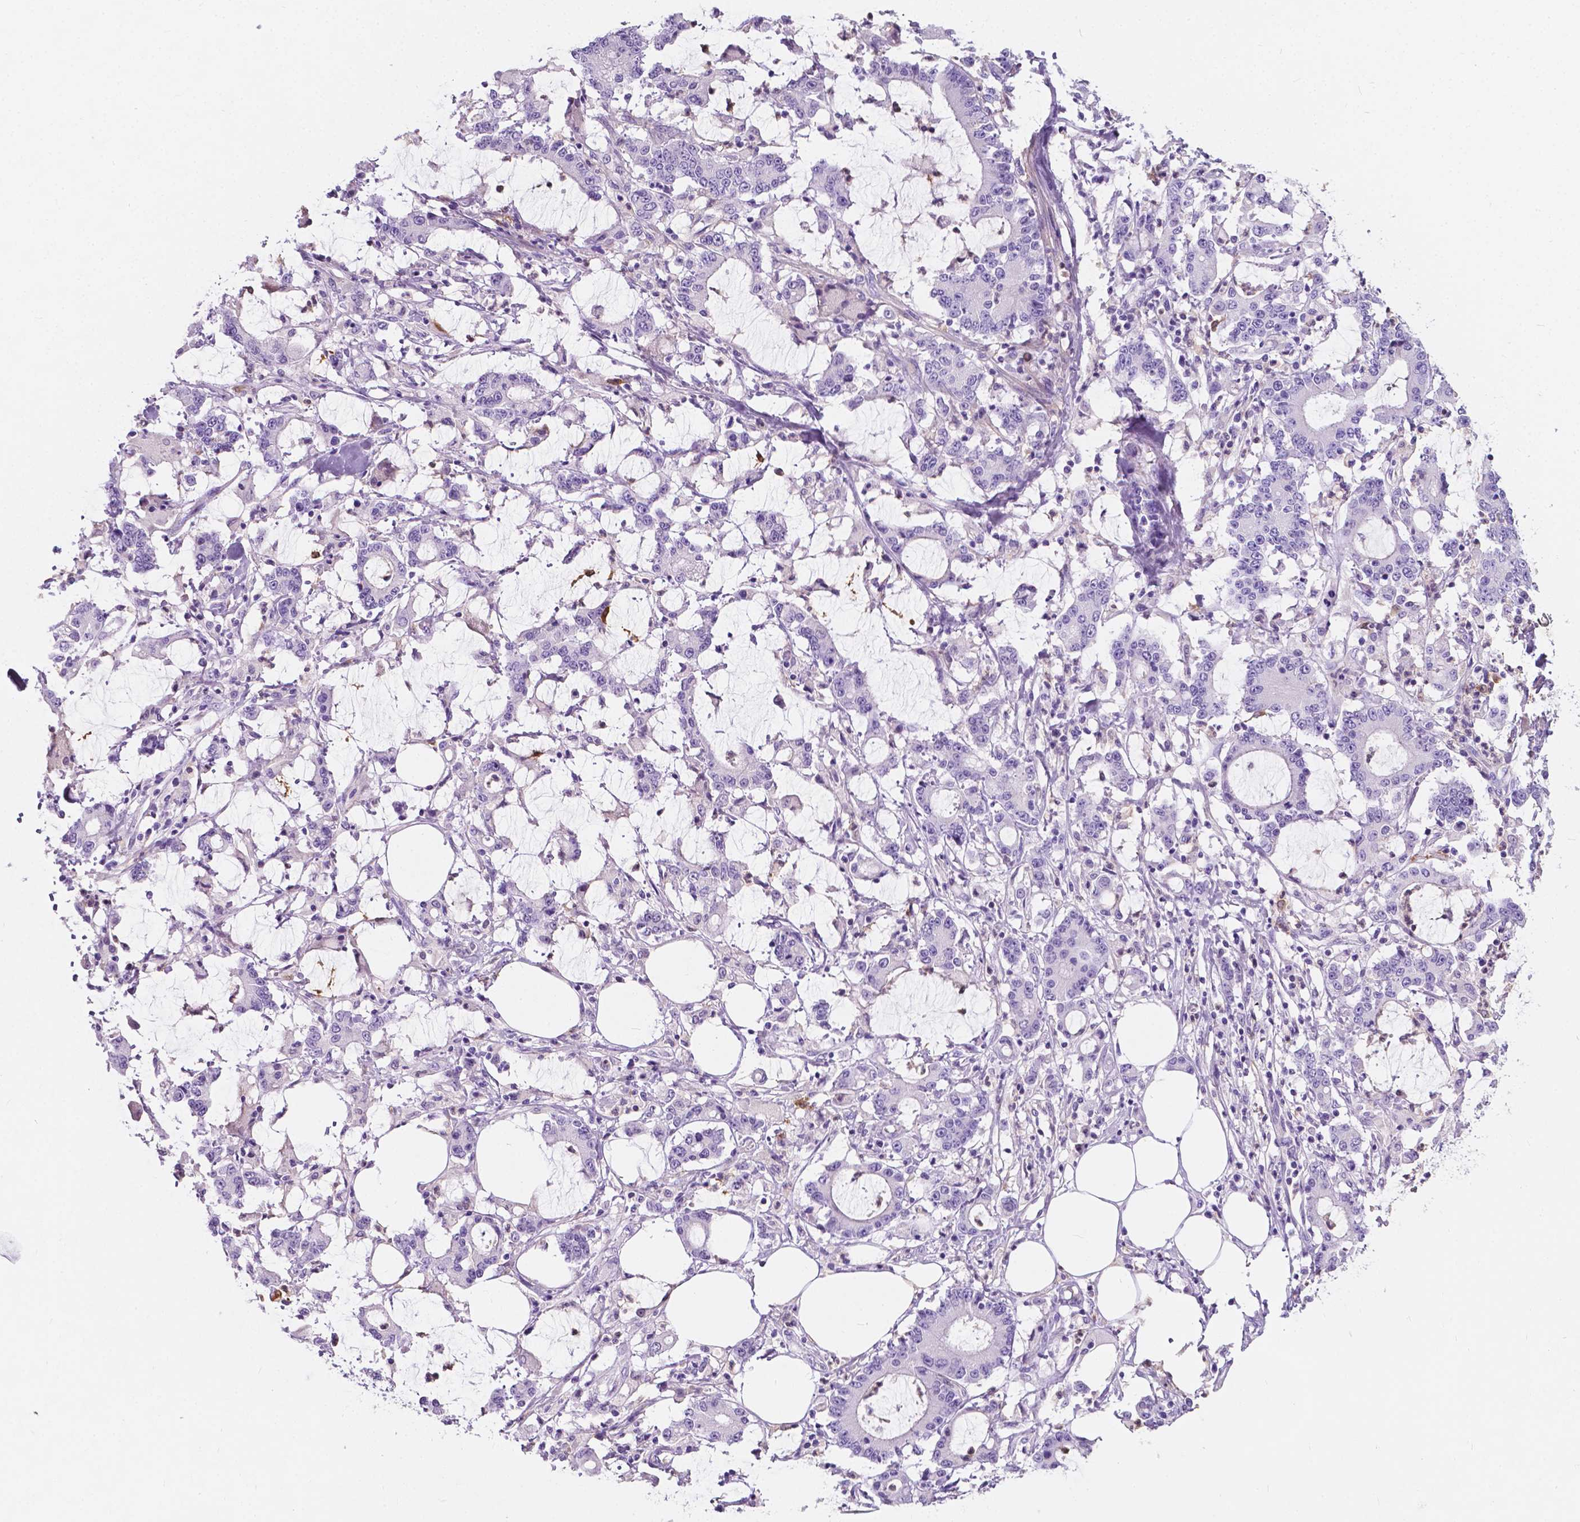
{"staining": {"intensity": "negative", "quantity": "none", "location": "none"}, "tissue": "stomach cancer", "cell_type": "Tumor cells", "image_type": "cancer", "snomed": [{"axis": "morphology", "description": "Adenocarcinoma, NOS"}, {"axis": "topography", "description": "Stomach, upper"}], "caption": "Immunohistochemical staining of adenocarcinoma (stomach) reveals no significant positivity in tumor cells.", "gene": "GNAO1", "patient": {"sex": "male", "age": 68}}